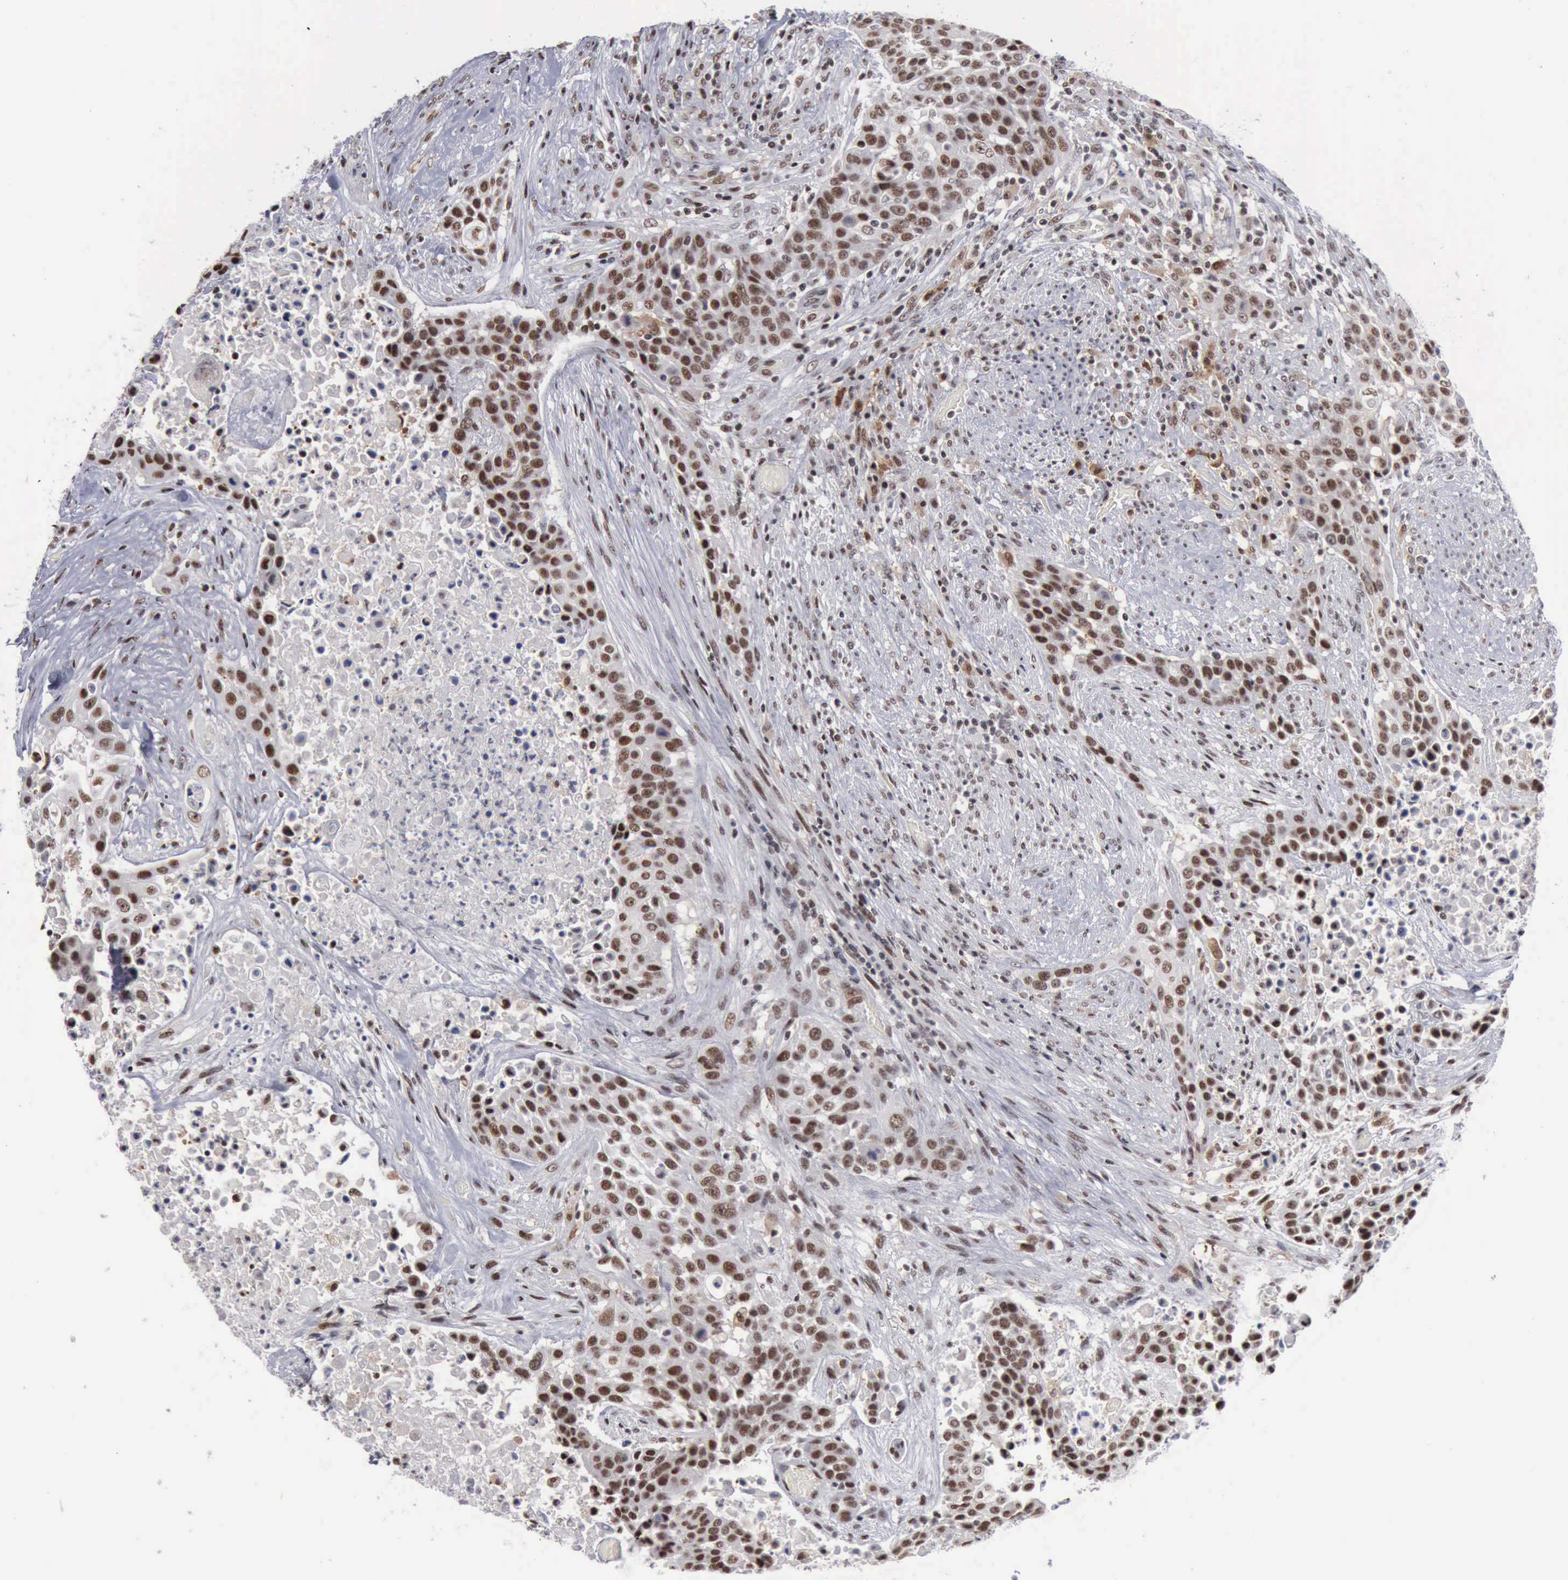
{"staining": {"intensity": "strong", "quantity": "25%-75%", "location": "nuclear"}, "tissue": "urothelial cancer", "cell_type": "Tumor cells", "image_type": "cancer", "snomed": [{"axis": "morphology", "description": "Urothelial carcinoma, High grade"}, {"axis": "topography", "description": "Urinary bladder"}], "caption": "Immunohistochemical staining of human high-grade urothelial carcinoma displays high levels of strong nuclear expression in about 25%-75% of tumor cells.", "gene": "KIAA0586", "patient": {"sex": "male", "age": 74}}